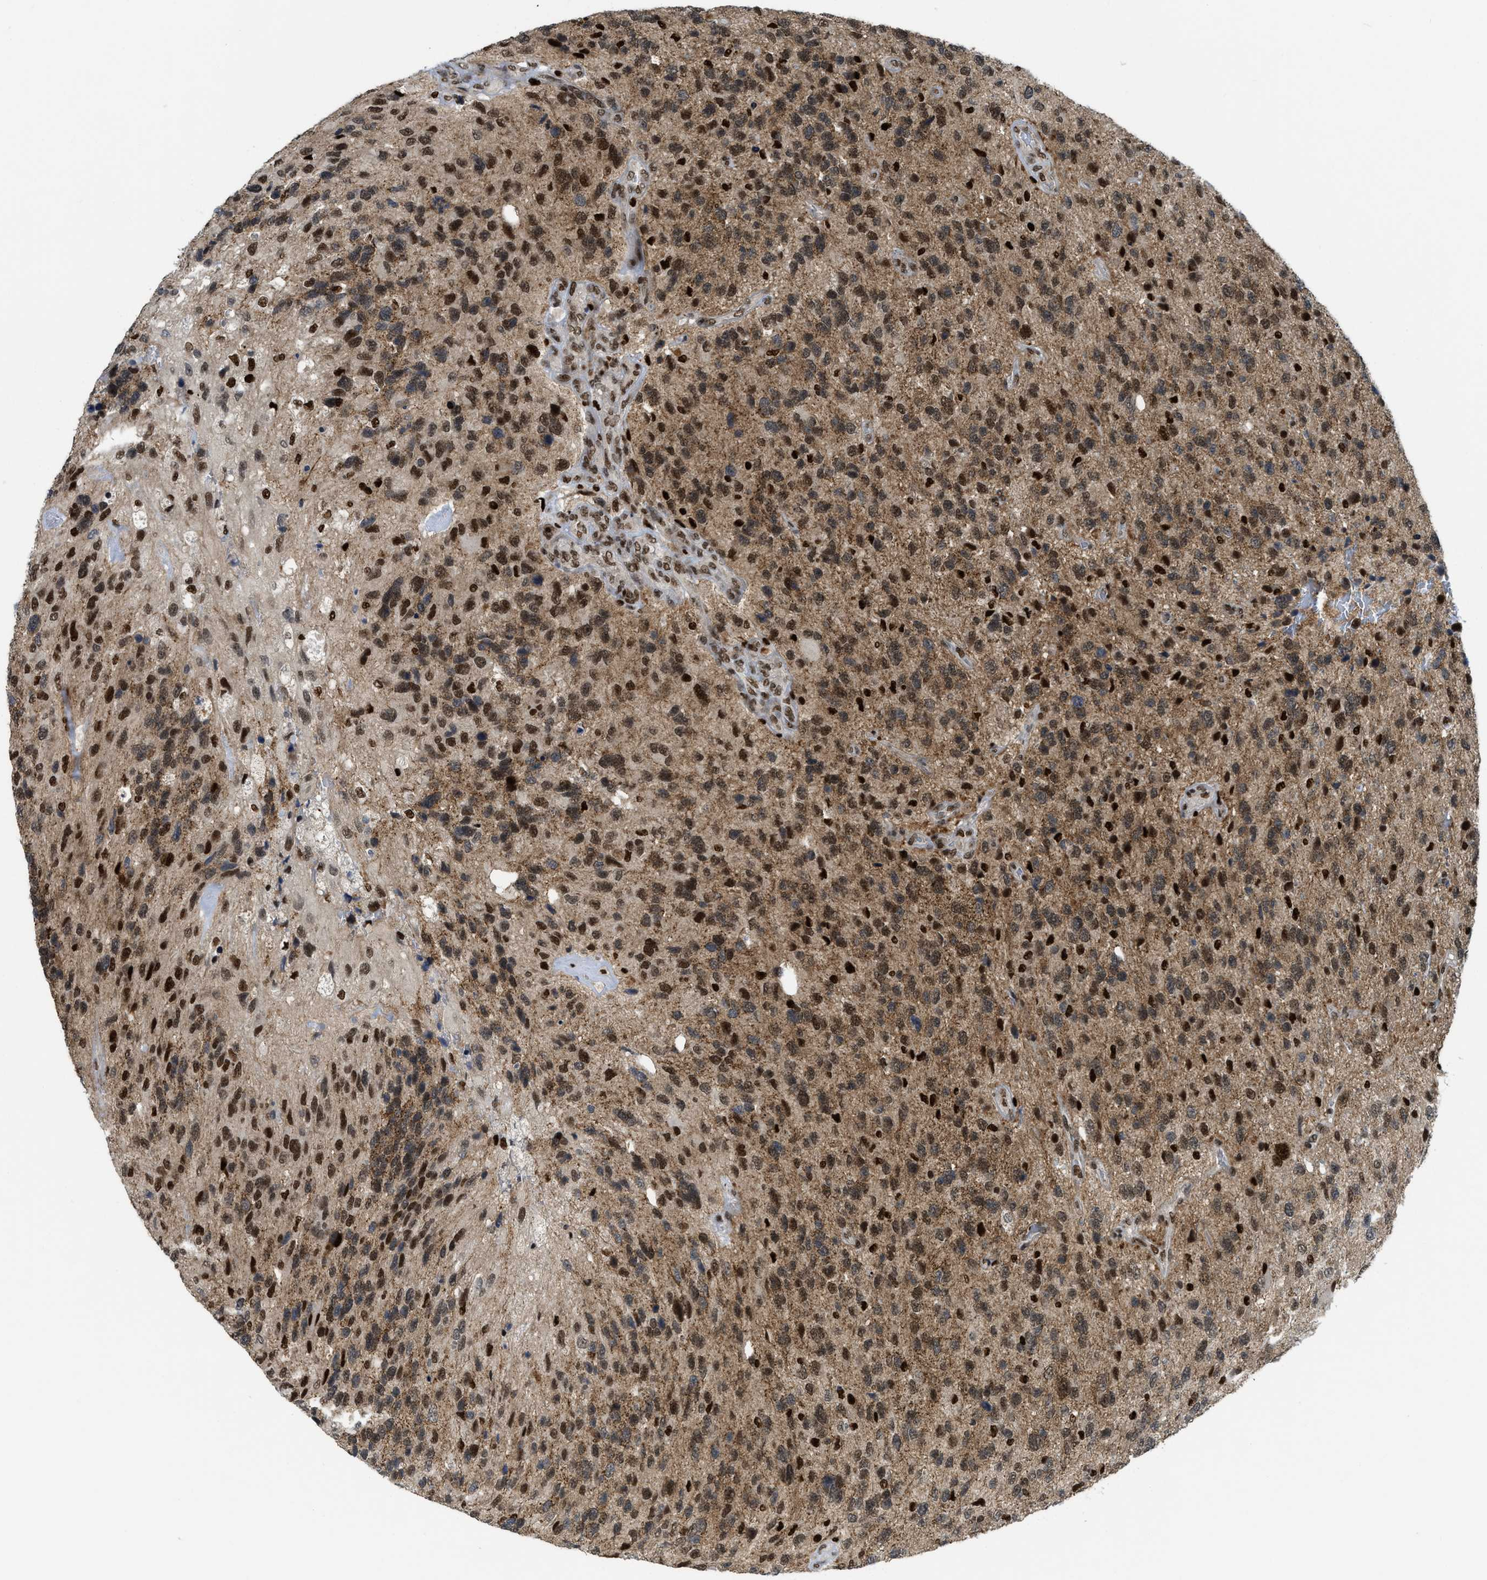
{"staining": {"intensity": "moderate", "quantity": ">75%", "location": "nuclear"}, "tissue": "glioma", "cell_type": "Tumor cells", "image_type": "cancer", "snomed": [{"axis": "morphology", "description": "Glioma, malignant, High grade"}, {"axis": "topography", "description": "Brain"}], "caption": "This histopathology image shows glioma stained with immunohistochemistry to label a protein in brown. The nuclear of tumor cells show moderate positivity for the protein. Nuclei are counter-stained blue.", "gene": "RFX5", "patient": {"sex": "female", "age": 58}}